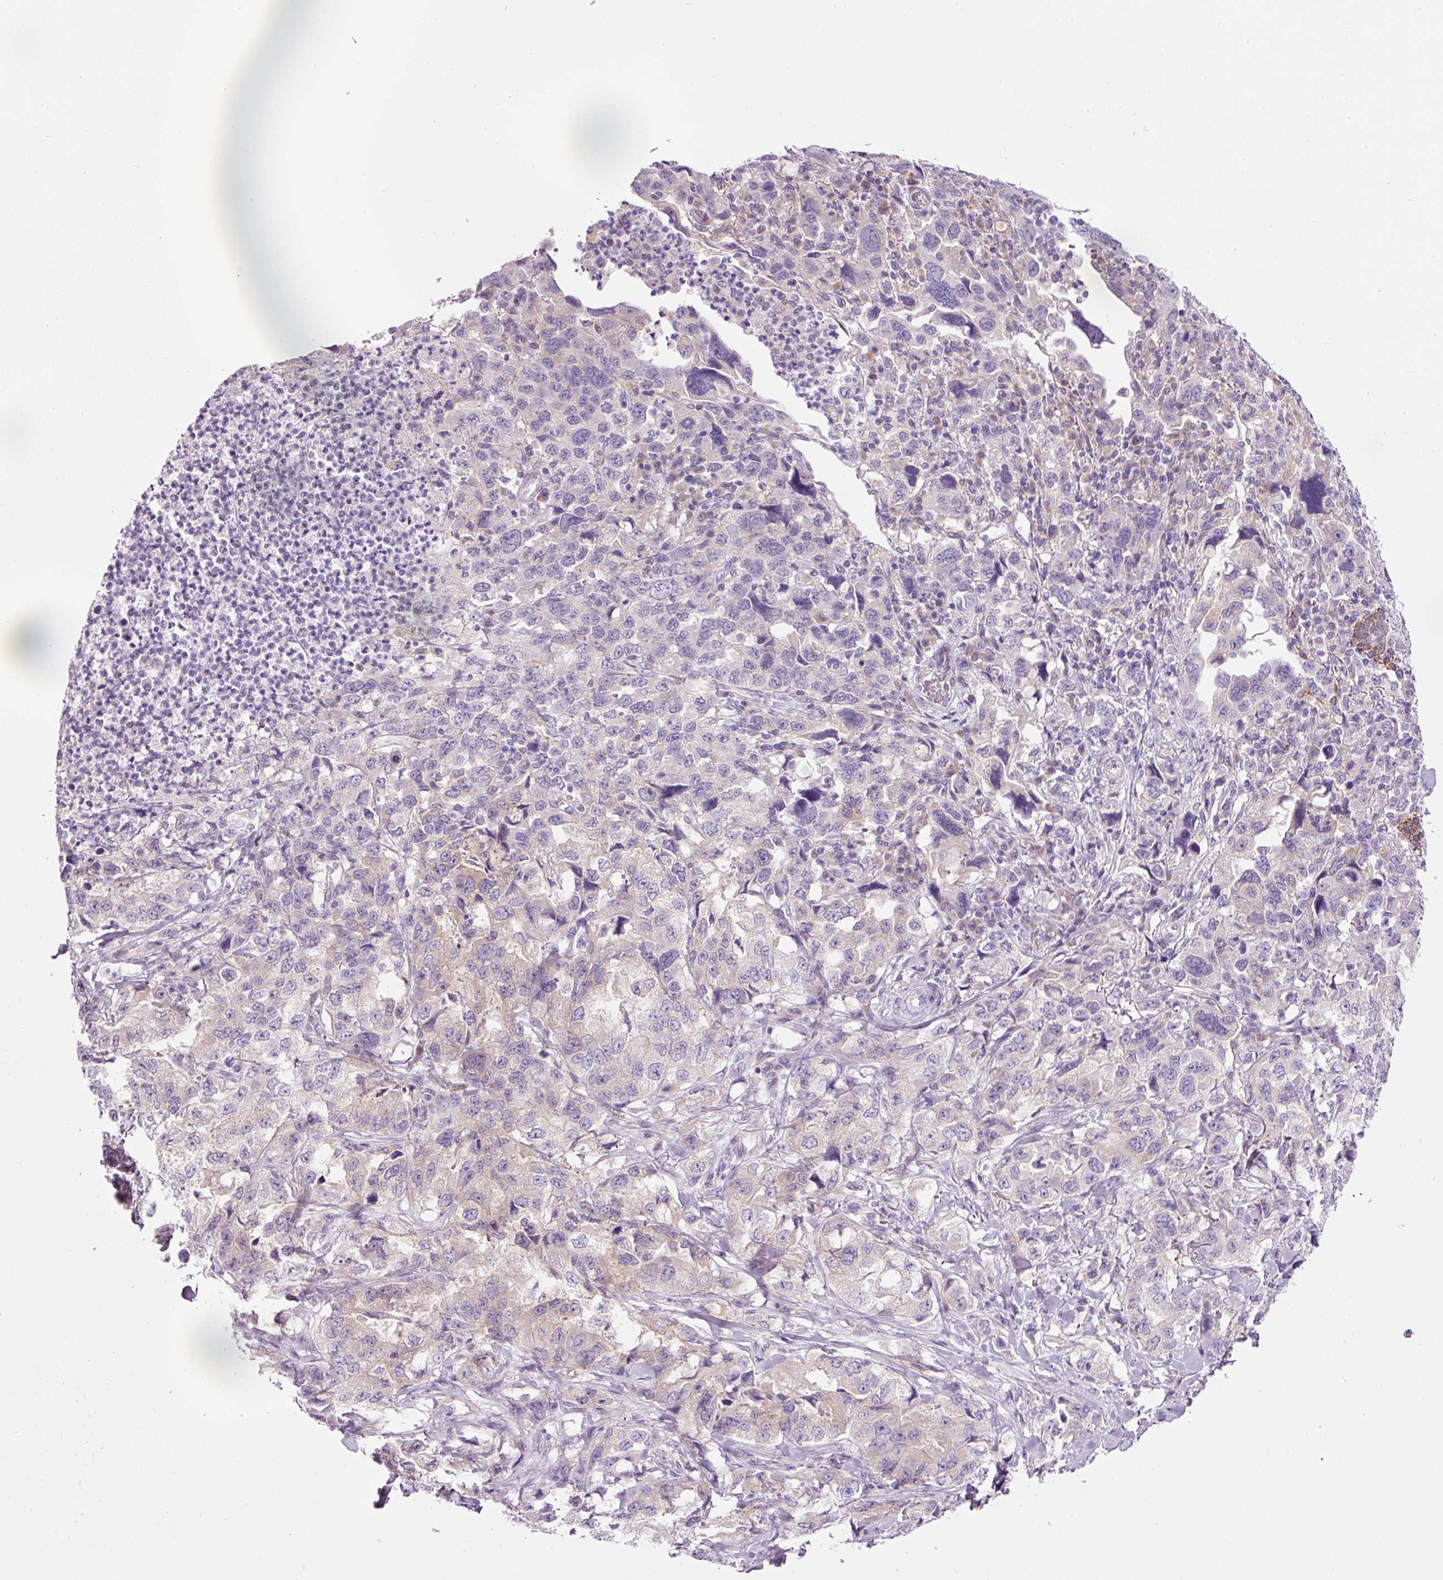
{"staining": {"intensity": "weak", "quantity": "<25%", "location": "cytoplasmic/membranous"}, "tissue": "lung cancer", "cell_type": "Tumor cells", "image_type": "cancer", "snomed": [{"axis": "morphology", "description": "Adenocarcinoma, NOS"}, {"axis": "topography", "description": "Lung"}], "caption": "Tumor cells are negative for brown protein staining in lung cancer.", "gene": "SRC", "patient": {"sex": "female", "age": 51}}